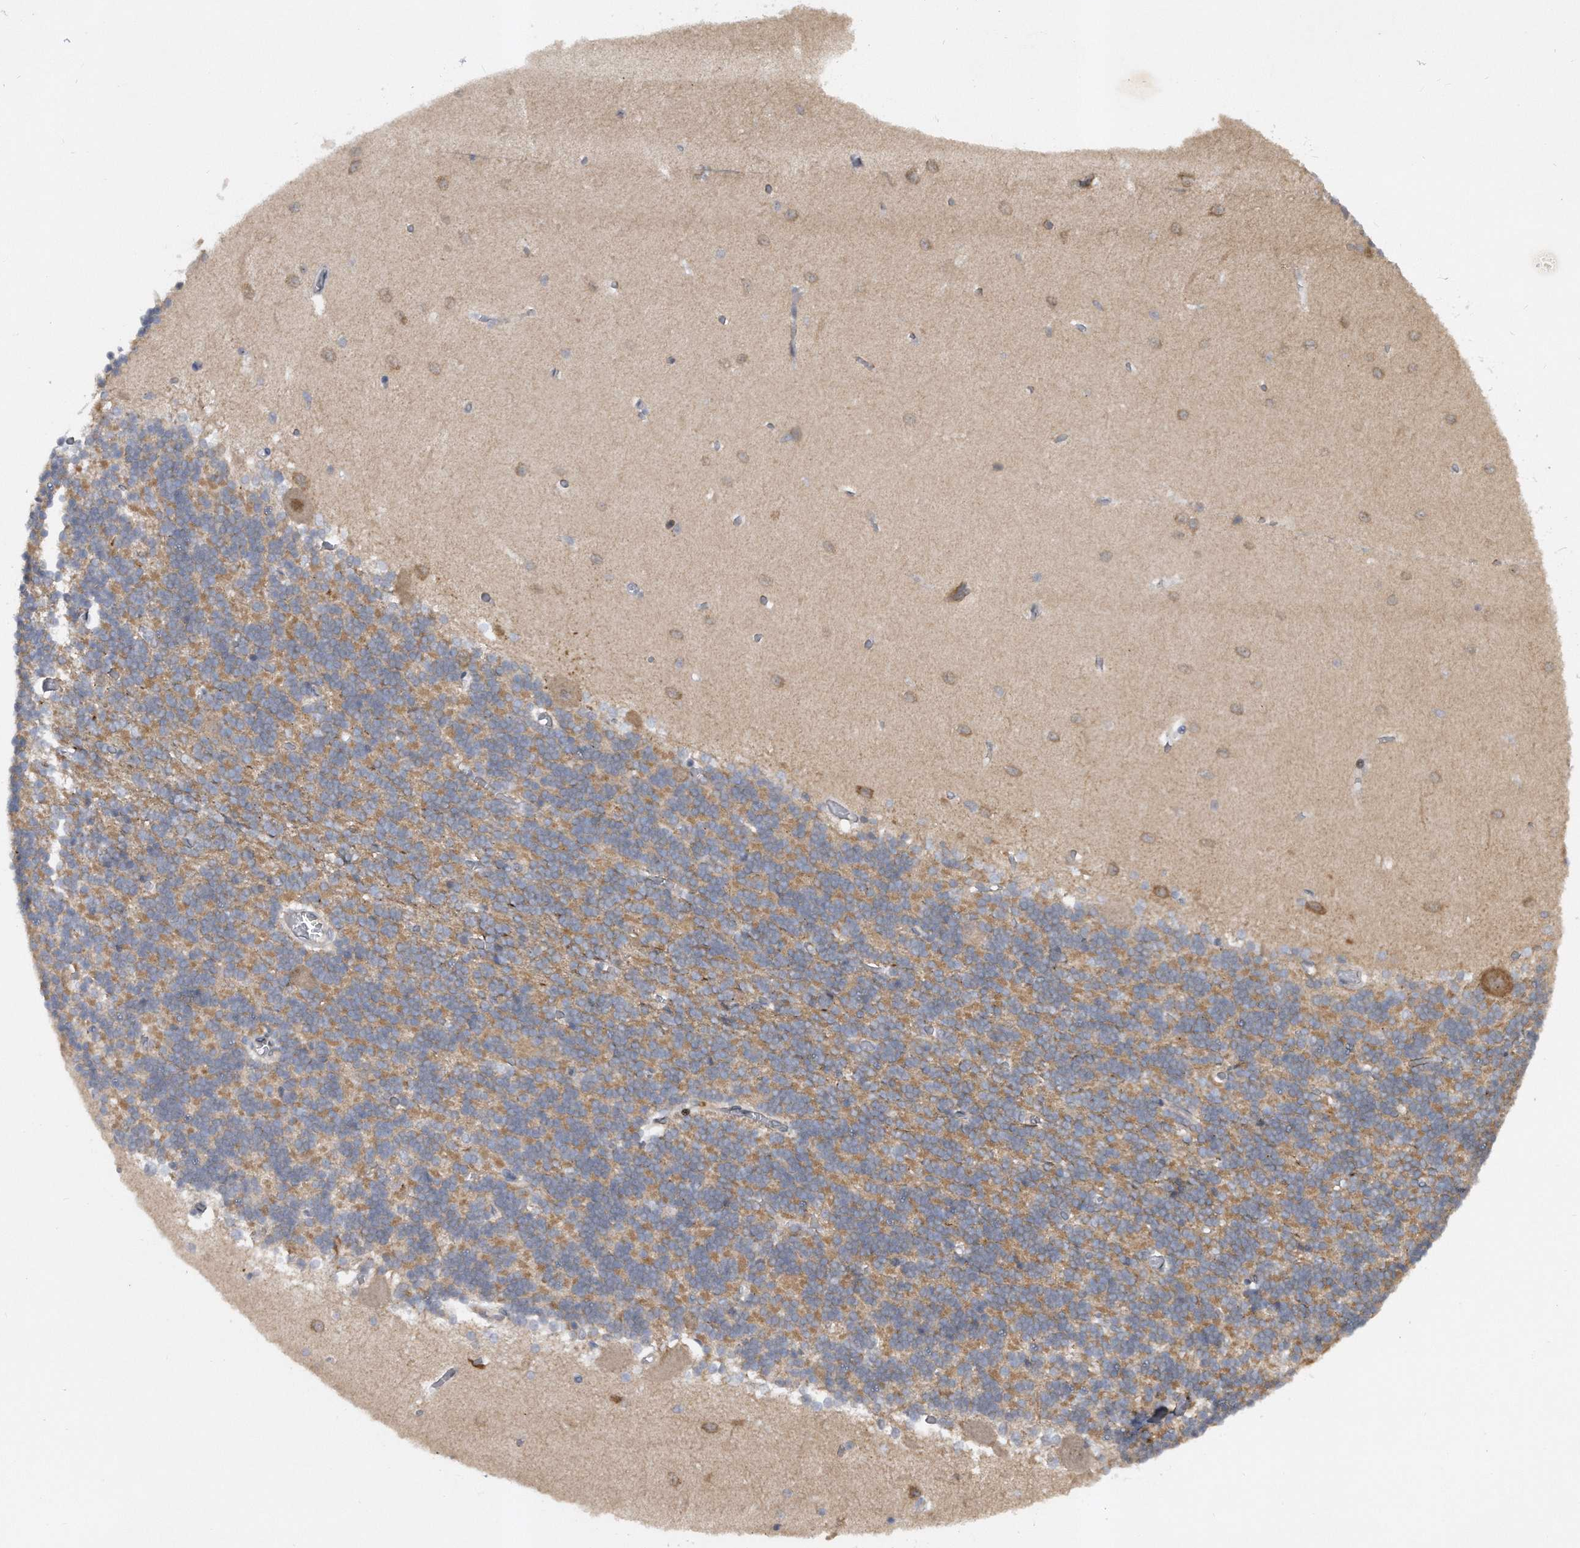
{"staining": {"intensity": "weak", "quantity": "25%-75%", "location": "cytoplasmic/membranous"}, "tissue": "cerebellum", "cell_type": "Cells in granular layer", "image_type": "normal", "snomed": [{"axis": "morphology", "description": "Normal tissue, NOS"}, {"axis": "topography", "description": "Cerebellum"}], "caption": "The micrograph demonstrates immunohistochemical staining of unremarkable cerebellum. There is weak cytoplasmic/membranous expression is appreciated in about 25%-75% of cells in granular layer. The staining was performed using DAB, with brown indicating positive protein expression. Nuclei are stained blue with hematoxylin.", "gene": "PGBD2", "patient": {"sex": "male", "age": 37}}